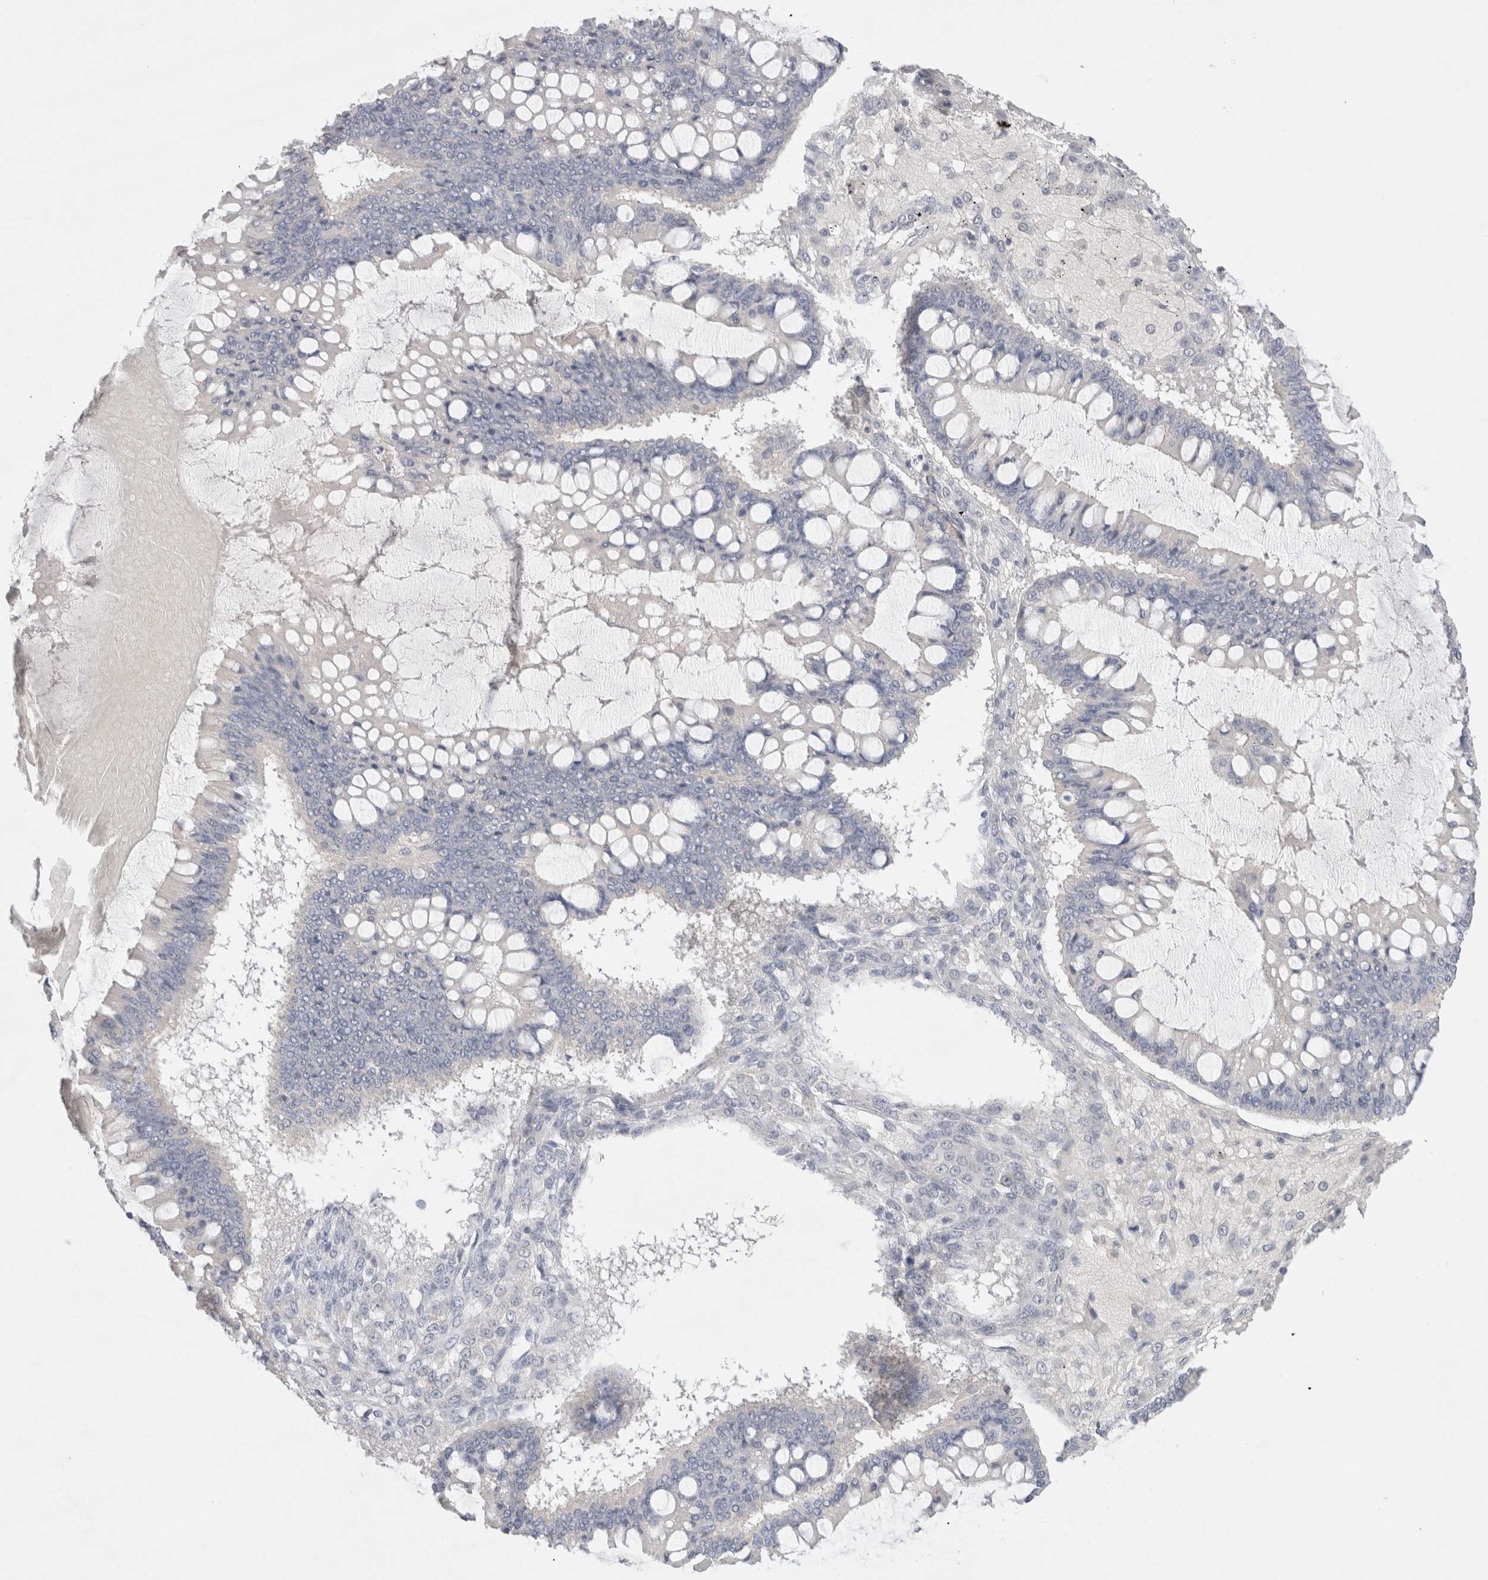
{"staining": {"intensity": "negative", "quantity": "none", "location": "none"}, "tissue": "ovarian cancer", "cell_type": "Tumor cells", "image_type": "cancer", "snomed": [{"axis": "morphology", "description": "Cystadenocarcinoma, mucinous, NOS"}, {"axis": "topography", "description": "Ovary"}], "caption": "The histopathology image demonstrates no significant positivity in tumor cells of mucinous cystadenocarcinoma (ovarian).", "gene": "MPP2", "patient": {"sex": "female", "age": 73}}